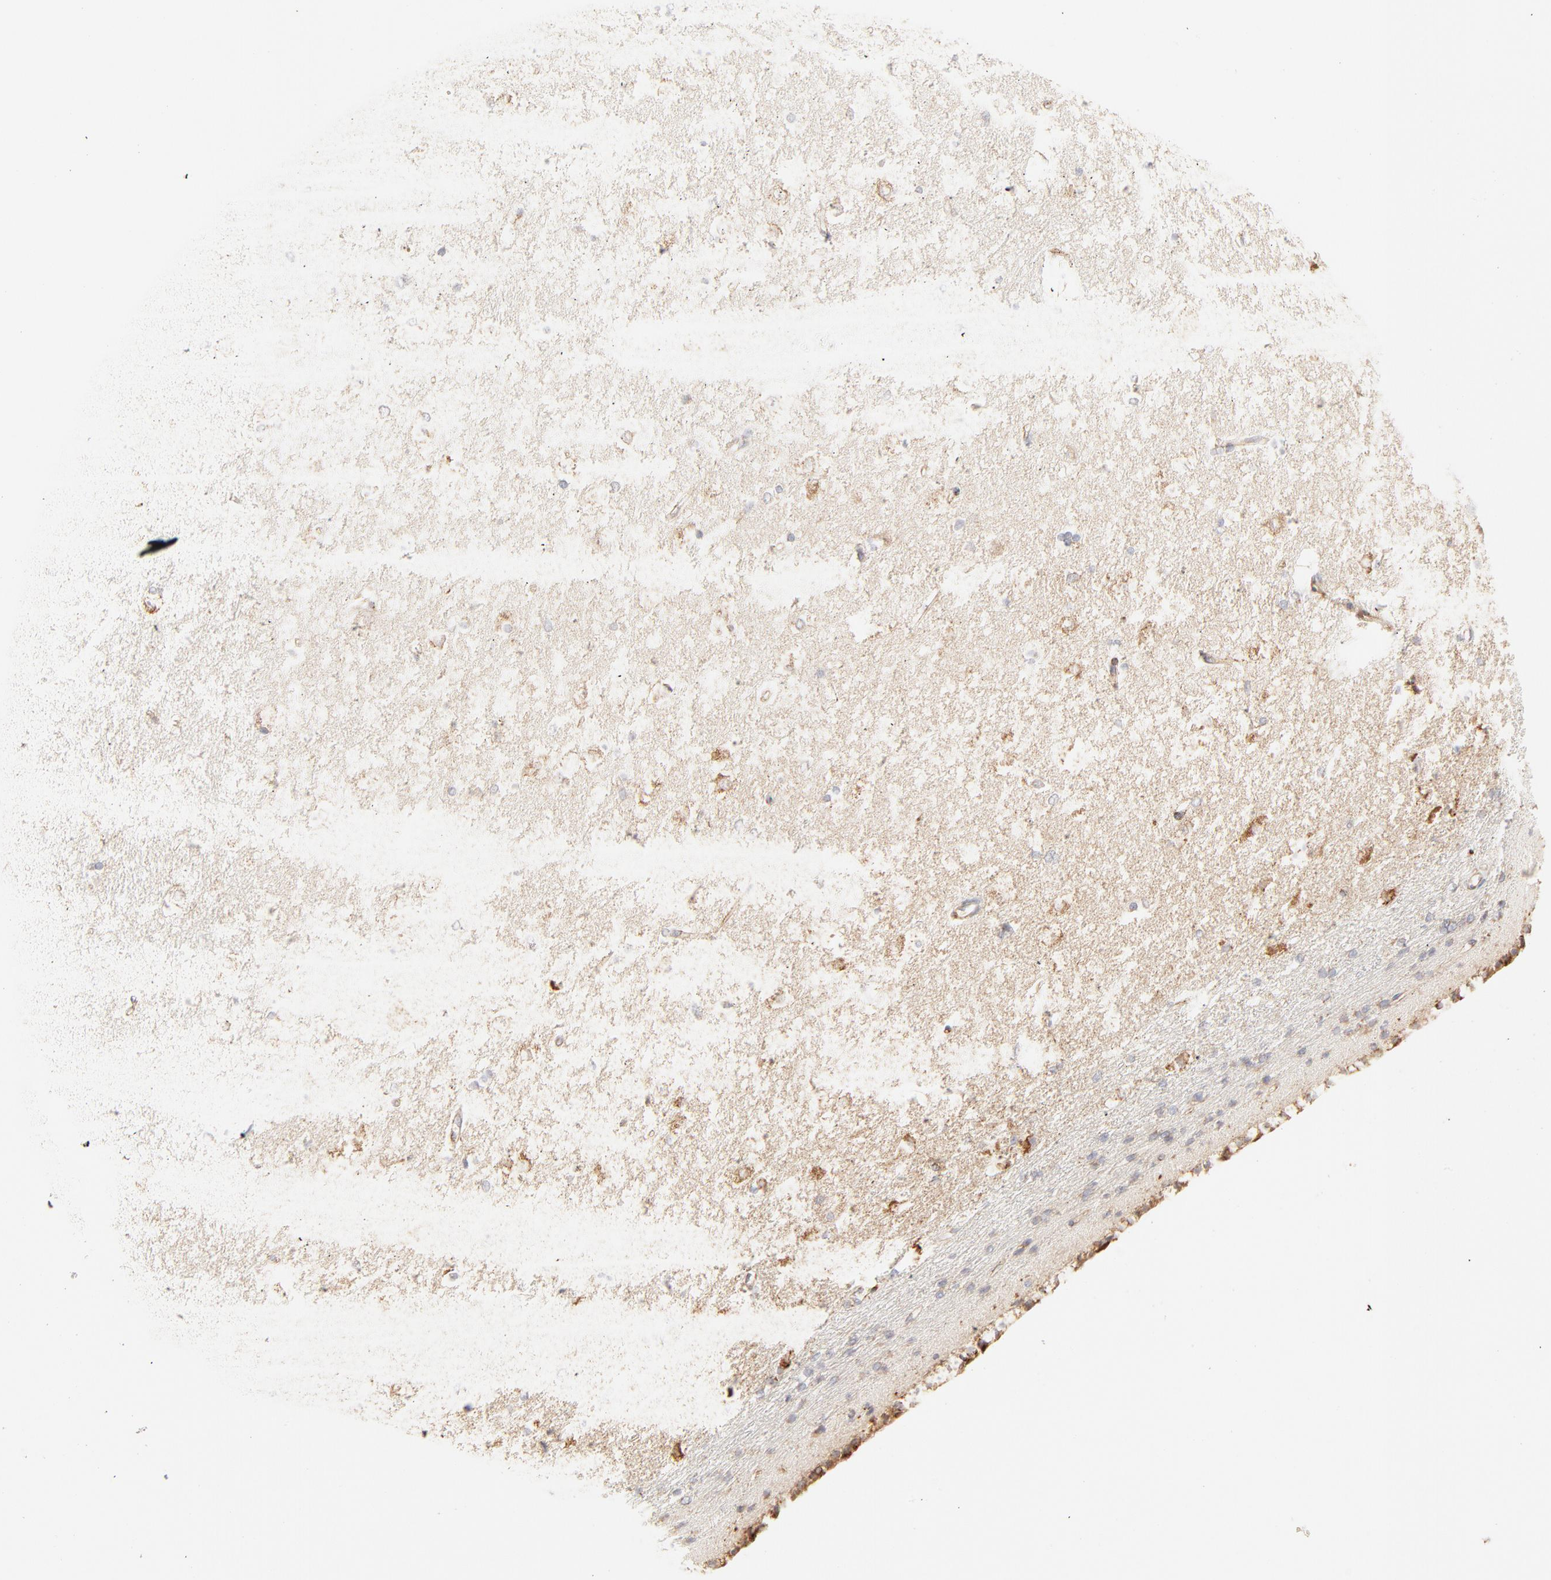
{"staining": {"intensity": "negative", "quantity": "none", "location": "none"}, "tissue": "caudate", "cell_type": "Glial cells", "image_type": "normal", "snomed": [{"axis": "morphology", "description": "Normal tissue, NOS"}, {"axis": "topography", "description": "Lateral ventricle wall"}], "caption": "Glial cells are negative for protein expression in unremarkable human caudate. (Immunohistochemistry (ihc), brightfield microscopy, high magnification).", "gene": "PARP12", "patient": {"sex": "female", "age": 19}}